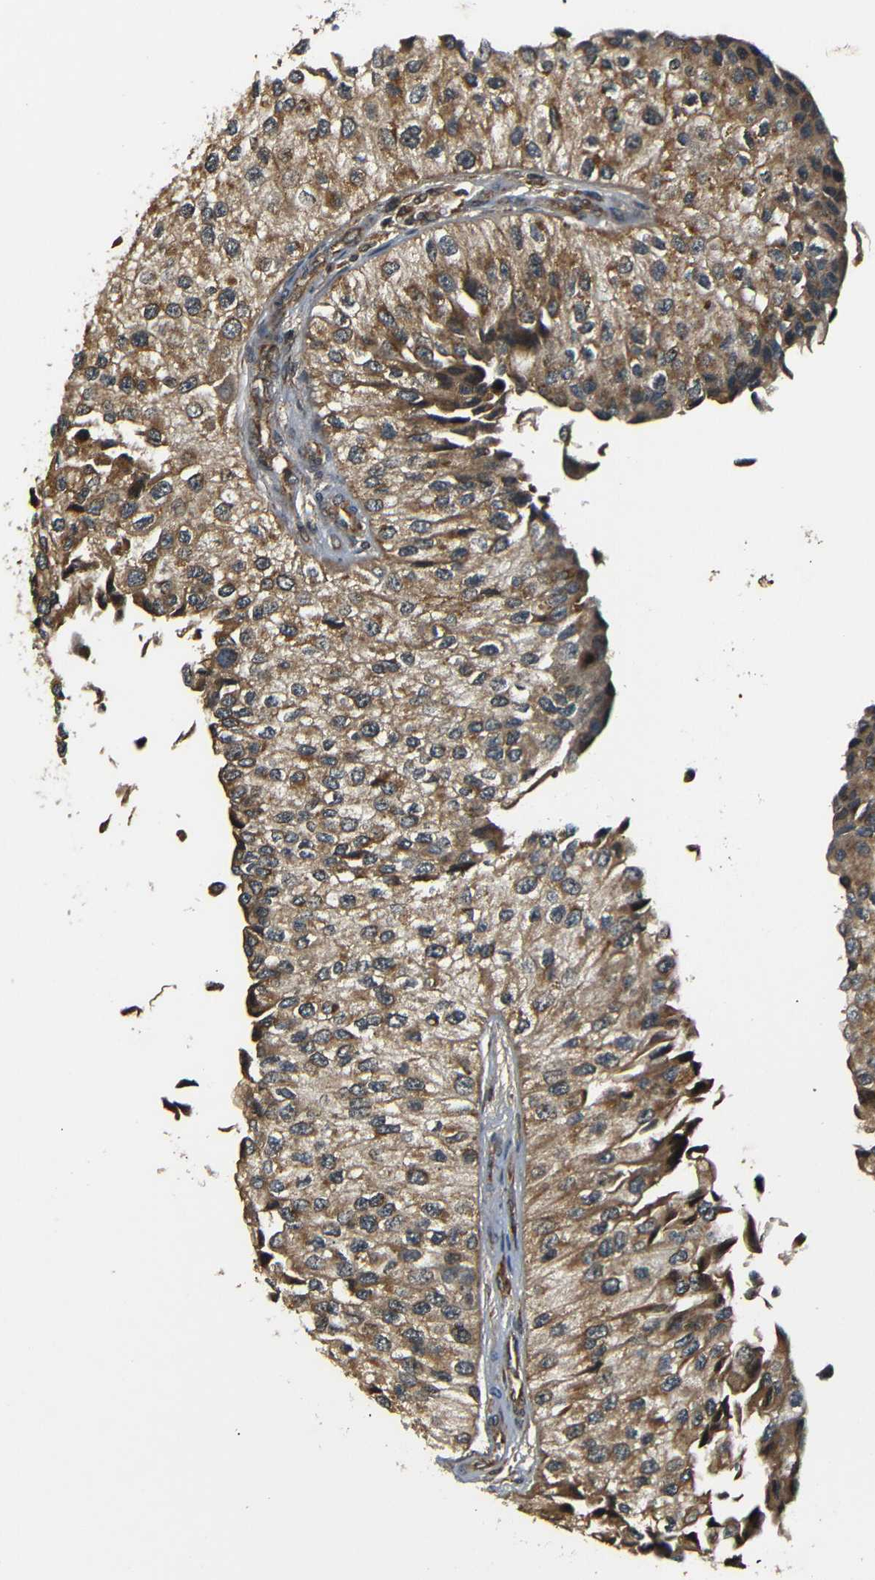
{"staining": {"intensity": "moderate", "quantity": ">75%", "location": "cytoplasmic/membranous"}, "tissue": "urothelial cancer", "cell_type": "Tumor cells", "image_type": "cancer", "snomed": [{"axis": "morphology", "description": "Urothelial carcinoma, High grade"}, {"axis": "topography", "description": "Kidney"}, {"axis": "topography", "description": "Urinary bladder"}], "caption": "Urothelial cancer stained for a protein (brown) reveals moderate cytoplasmic/membranous positive positivity in about >75% of tumor cells.", "gene": "TANK", "patient": {"sex": "male", "age": 77}}